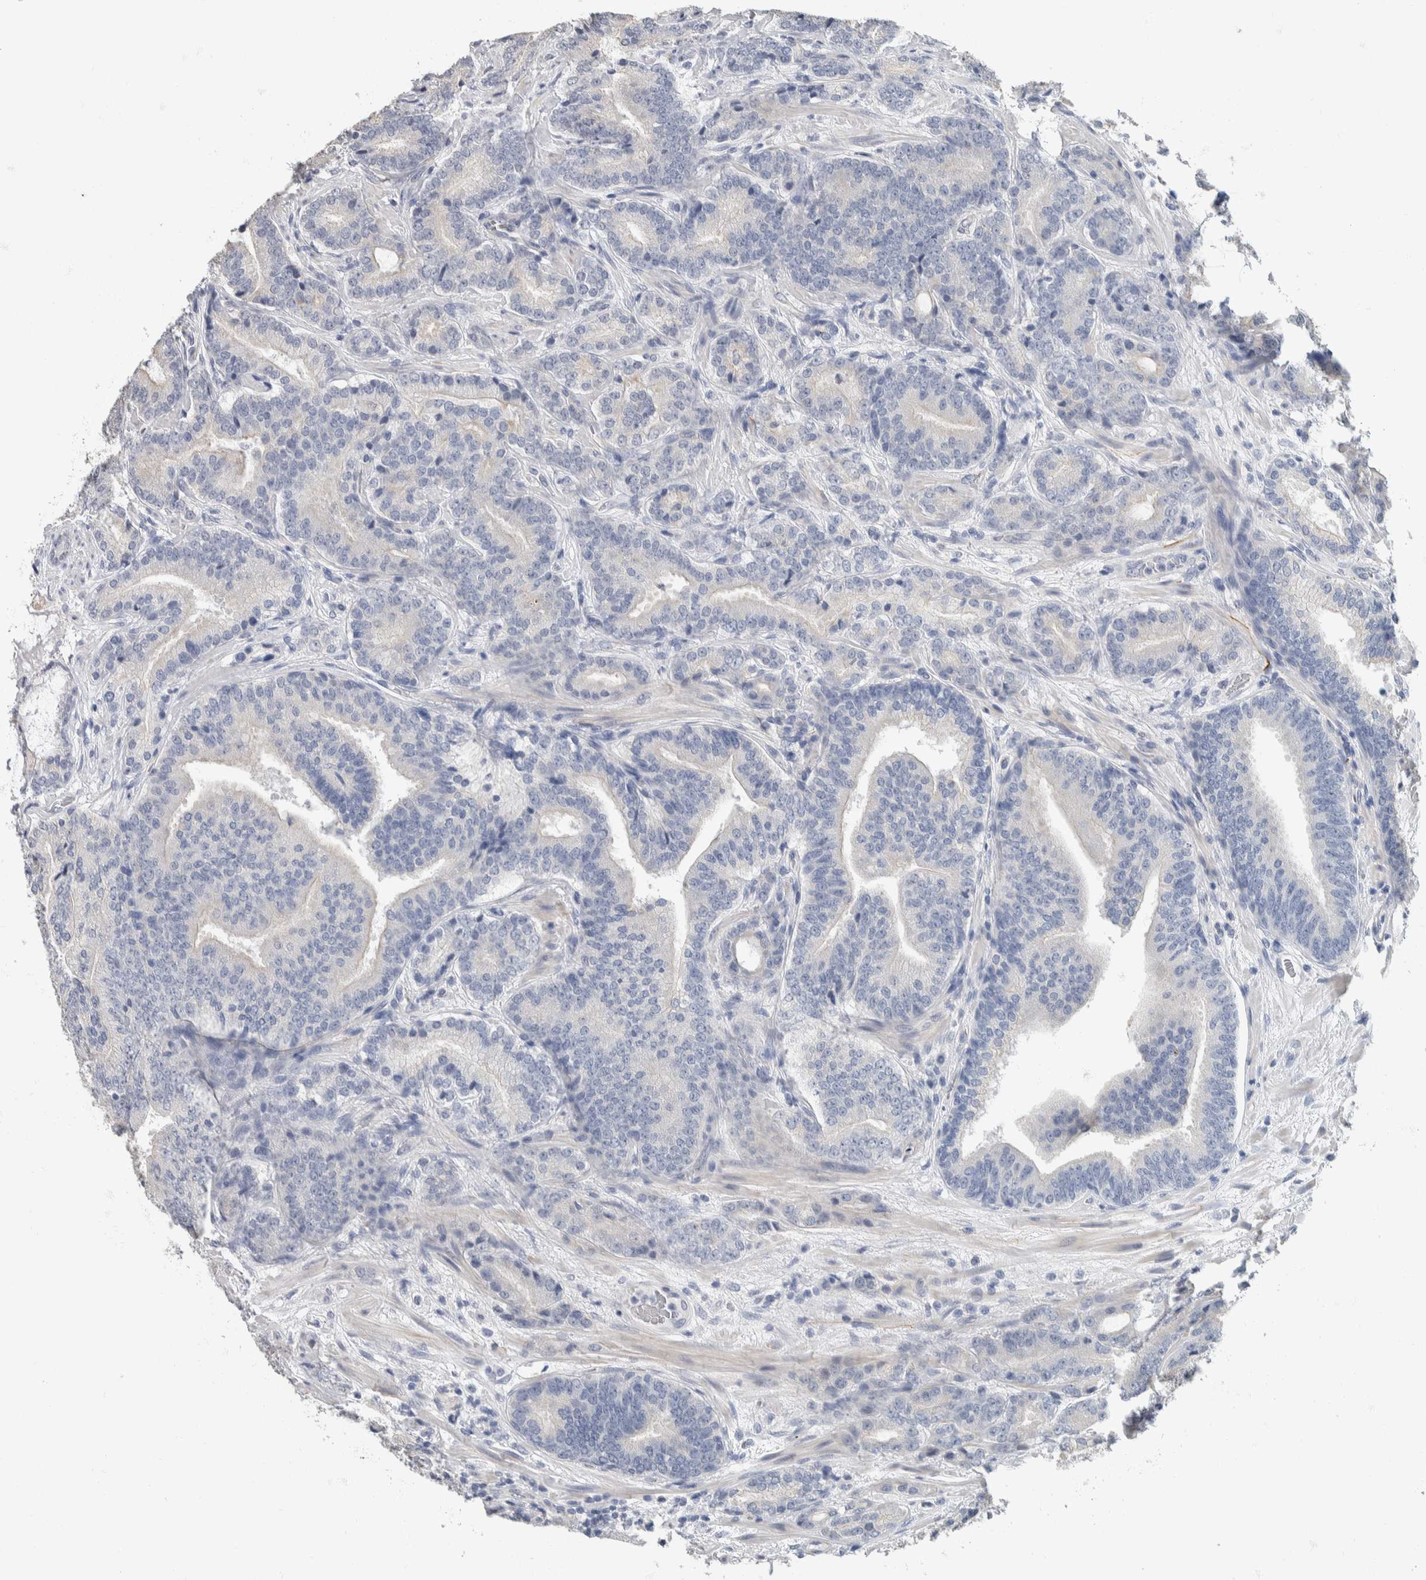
{"staining": {"intensity": "negative", "quantity": "none", "location": "none"}, "tissue": "prostate cancer", "cell_type": "Tumor cells", "image_type": "cancer", "snomed": [{"axis": "morphology", "description": "Adenocarcinoma, High grade"}, {"axis": "topography", "description": "Prostate"}], "caption": "The immunohistochemistry photomicrograph has no significant positivity in tumor cells of prostate high-grade adenocarcinoma tissue.", "gene": "NEFM", "patient": {"sex": "male", "age": 55}}